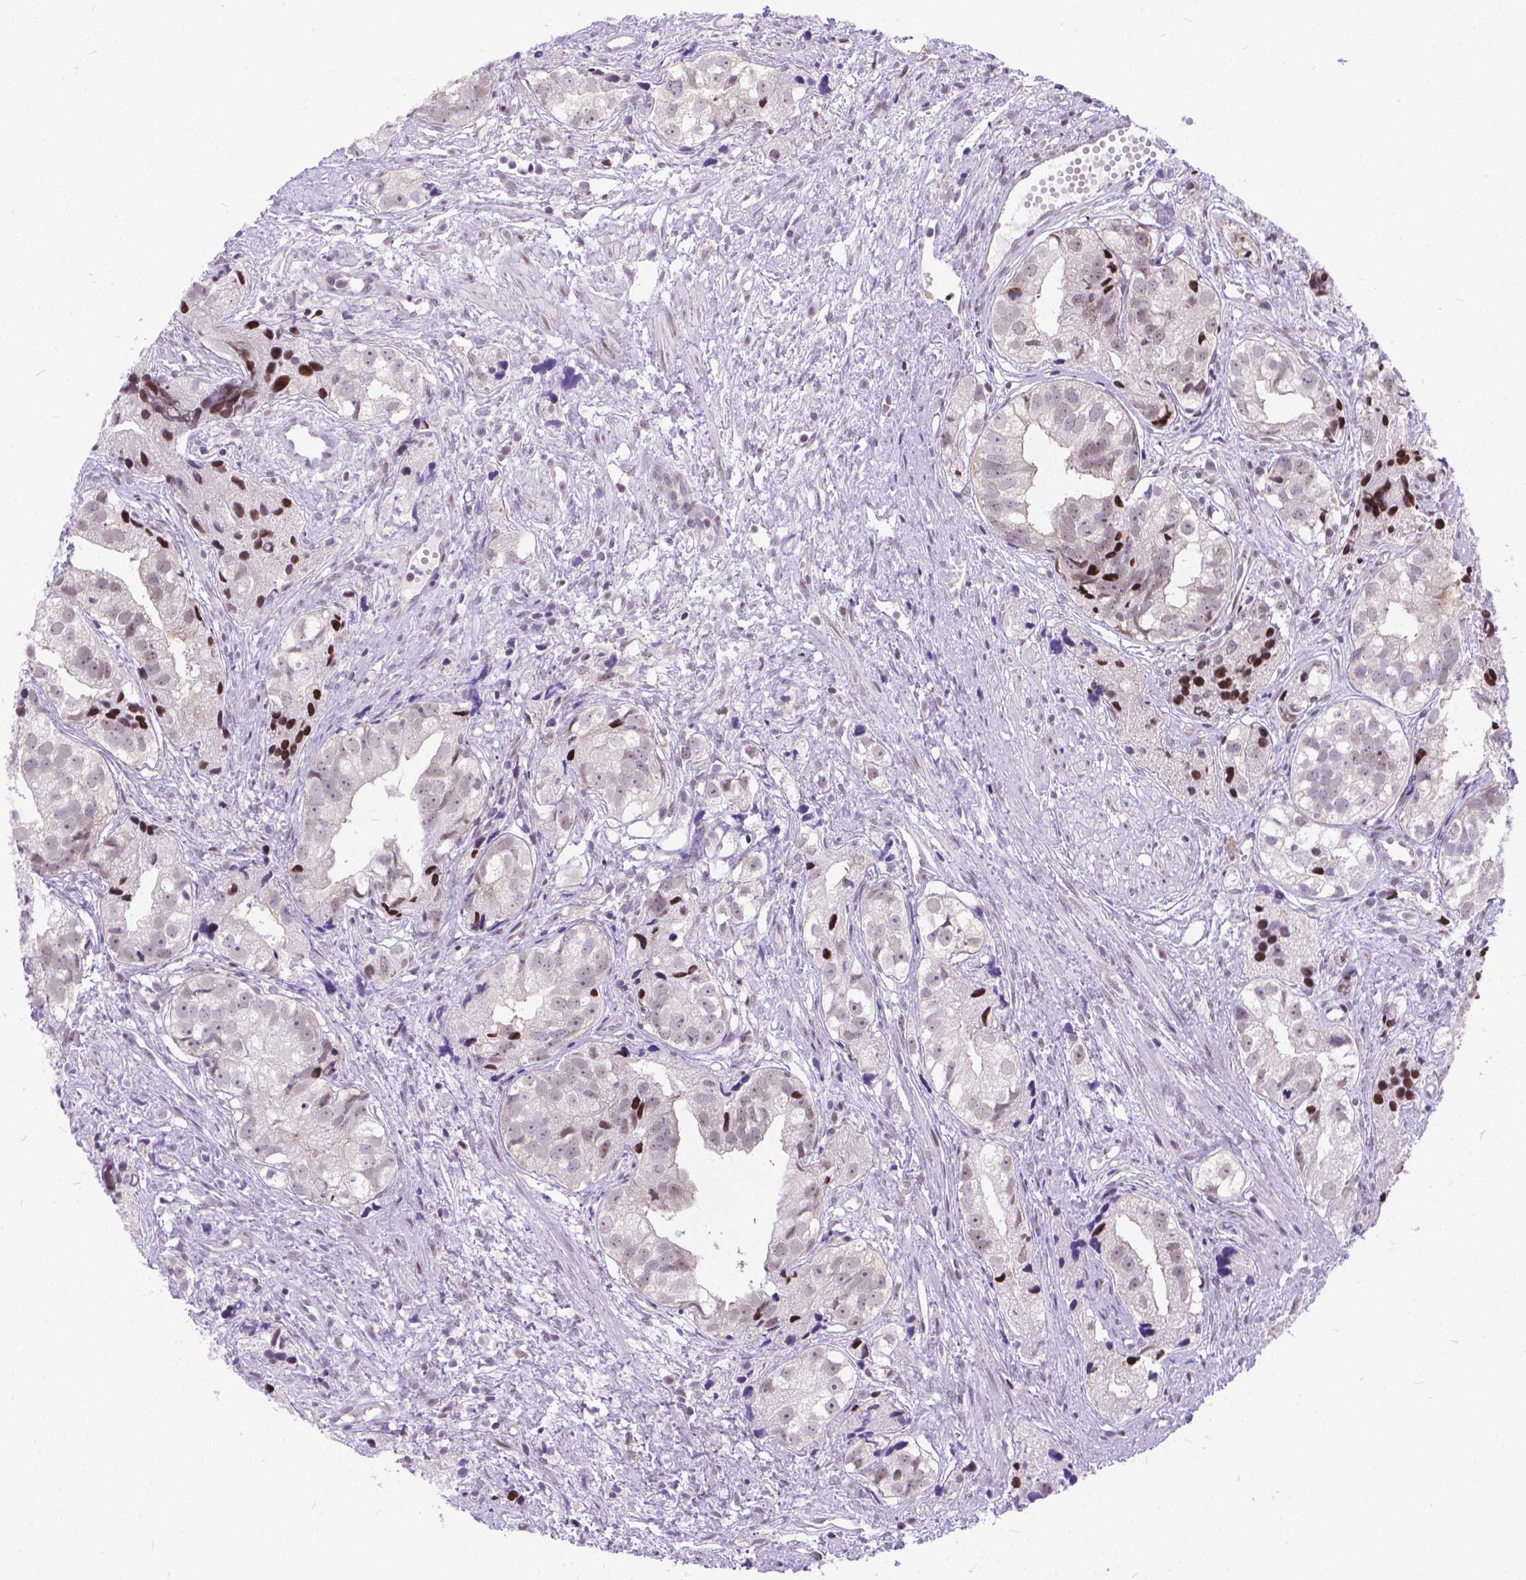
{"staining": {"intensity": "weak", "quantity": "<25%", "location": "nuclear"}, "tissue": "prostate cancer", "cell_type": "Tumor cells", "image_type": "cancer", "snomed": [{"axis": "morphology", "description": "Adenocarcinoma, High grade"}, {"axis": "topography", "description": "Prostate"}], "caption": "This is a histopathology image of immunohistochemistry (IHC) staining of high-grade adenocarcinoma (prostate), which shows no expression in tumor cells.", "gene": "FAM124B", "patient": {"sex": "male", "age": 68}}